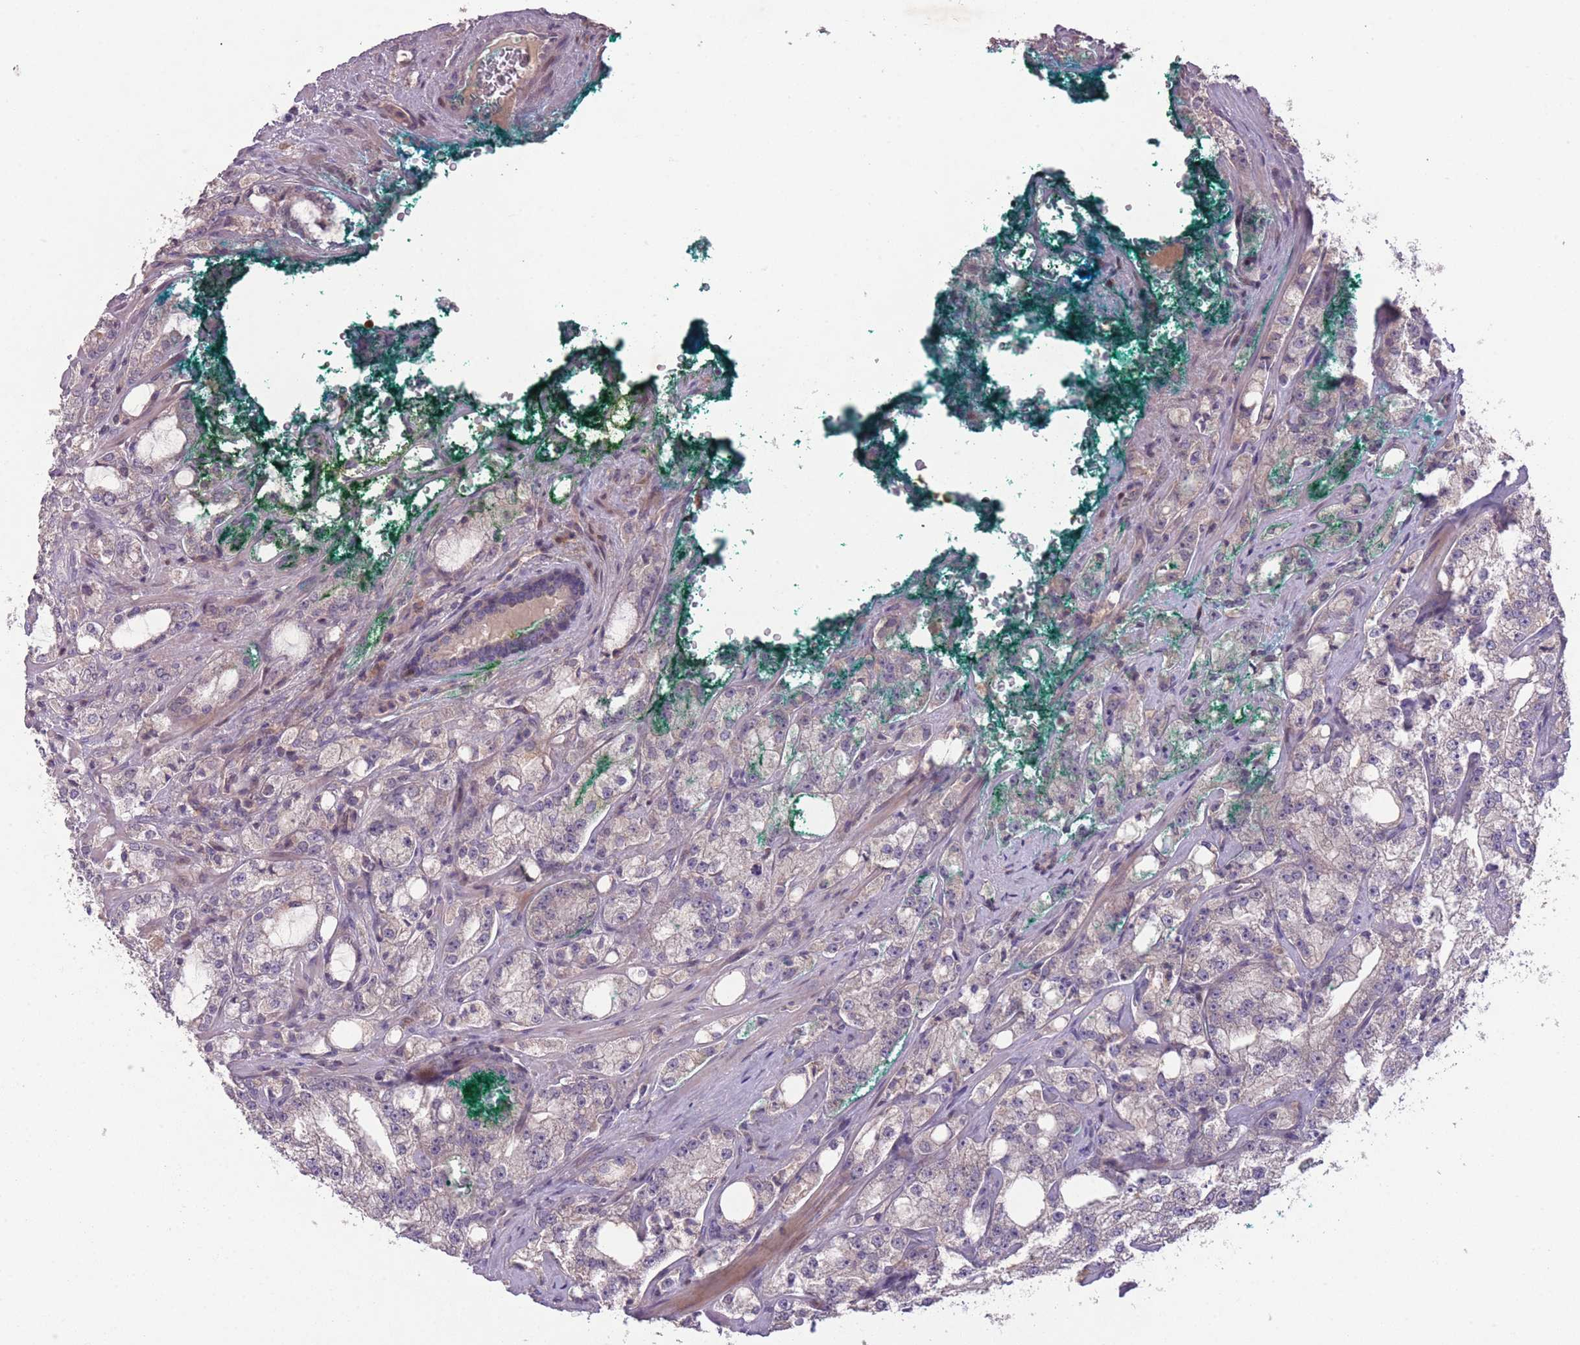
{"staining": {"intensity": "negative", "quantity": "none", "location": "none"}, "tissue": "prostate cancer", "cell_type": "Tumor cells", "image_type": "cancer", "snomed": [{"axis": "morphology", "description": "Adenocarcinoma, High grade"}, {"axis": "topography", "description": "Prostate"}], "caption": "The histopathology image shows no staining of tumor cells in prostate high-grade adenocarcinoma.", "gene": "OR2V2", "patient": {"sex": "male", "age": 64}}